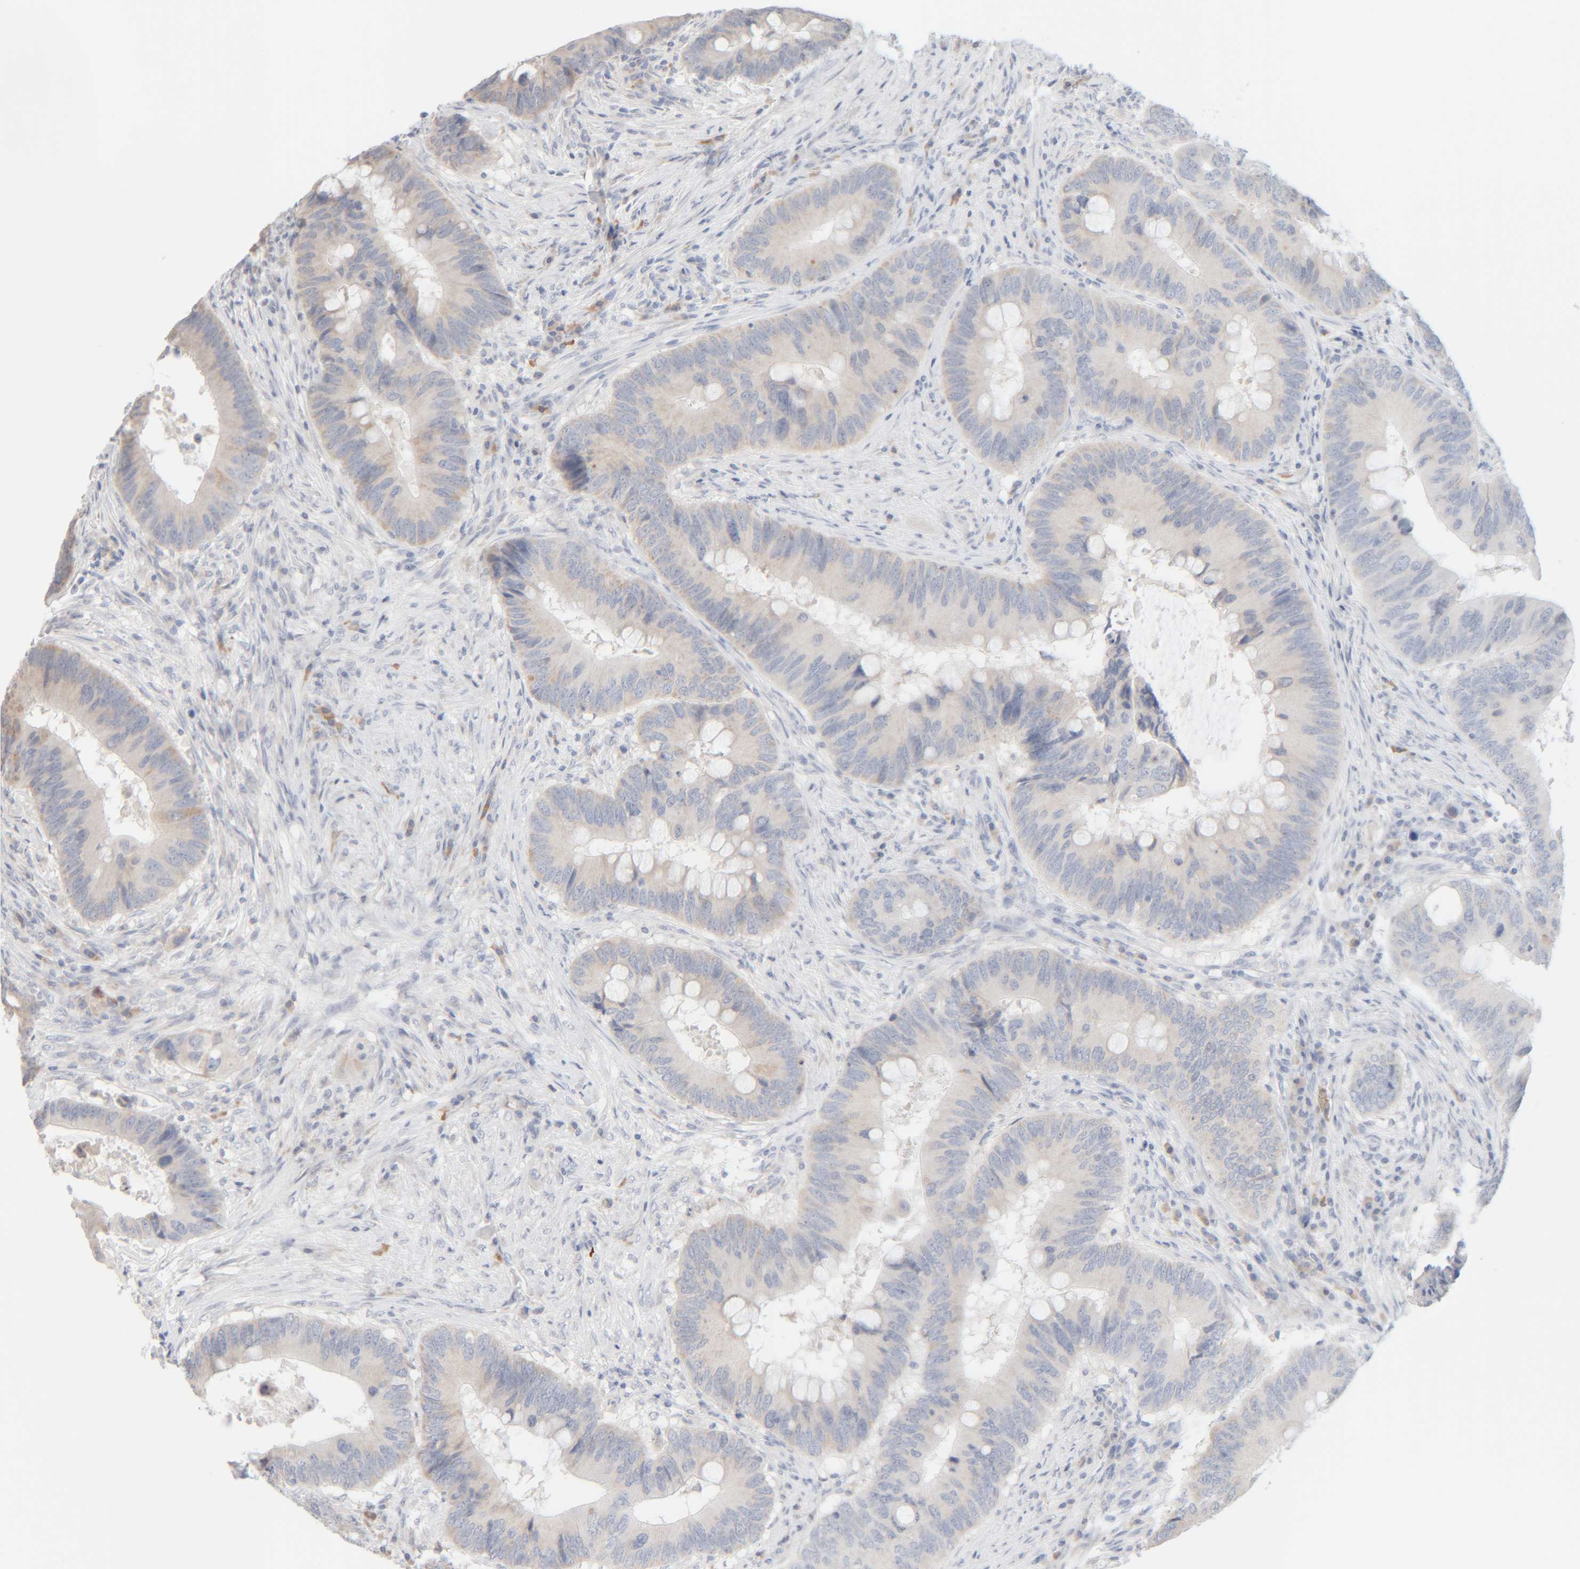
{"staining": {"intensity": "negative", "quantity": "none", "location": "none"}, "tissue": "colorectal cancer", "cell_type": "Tumor cells", "image_type": "cancer", "snomed": [{"axis": "morphology", "description": "Adenocarcinoma, NOS"}, {"axis": "topography", "description": "Colon"}], "caption": "The histopathology image shows no staining of tumor cells in colorectal cancer (adenocarcinoma).", "gene": "RIDA", "patient": {"sex": "male", "age": 71}}